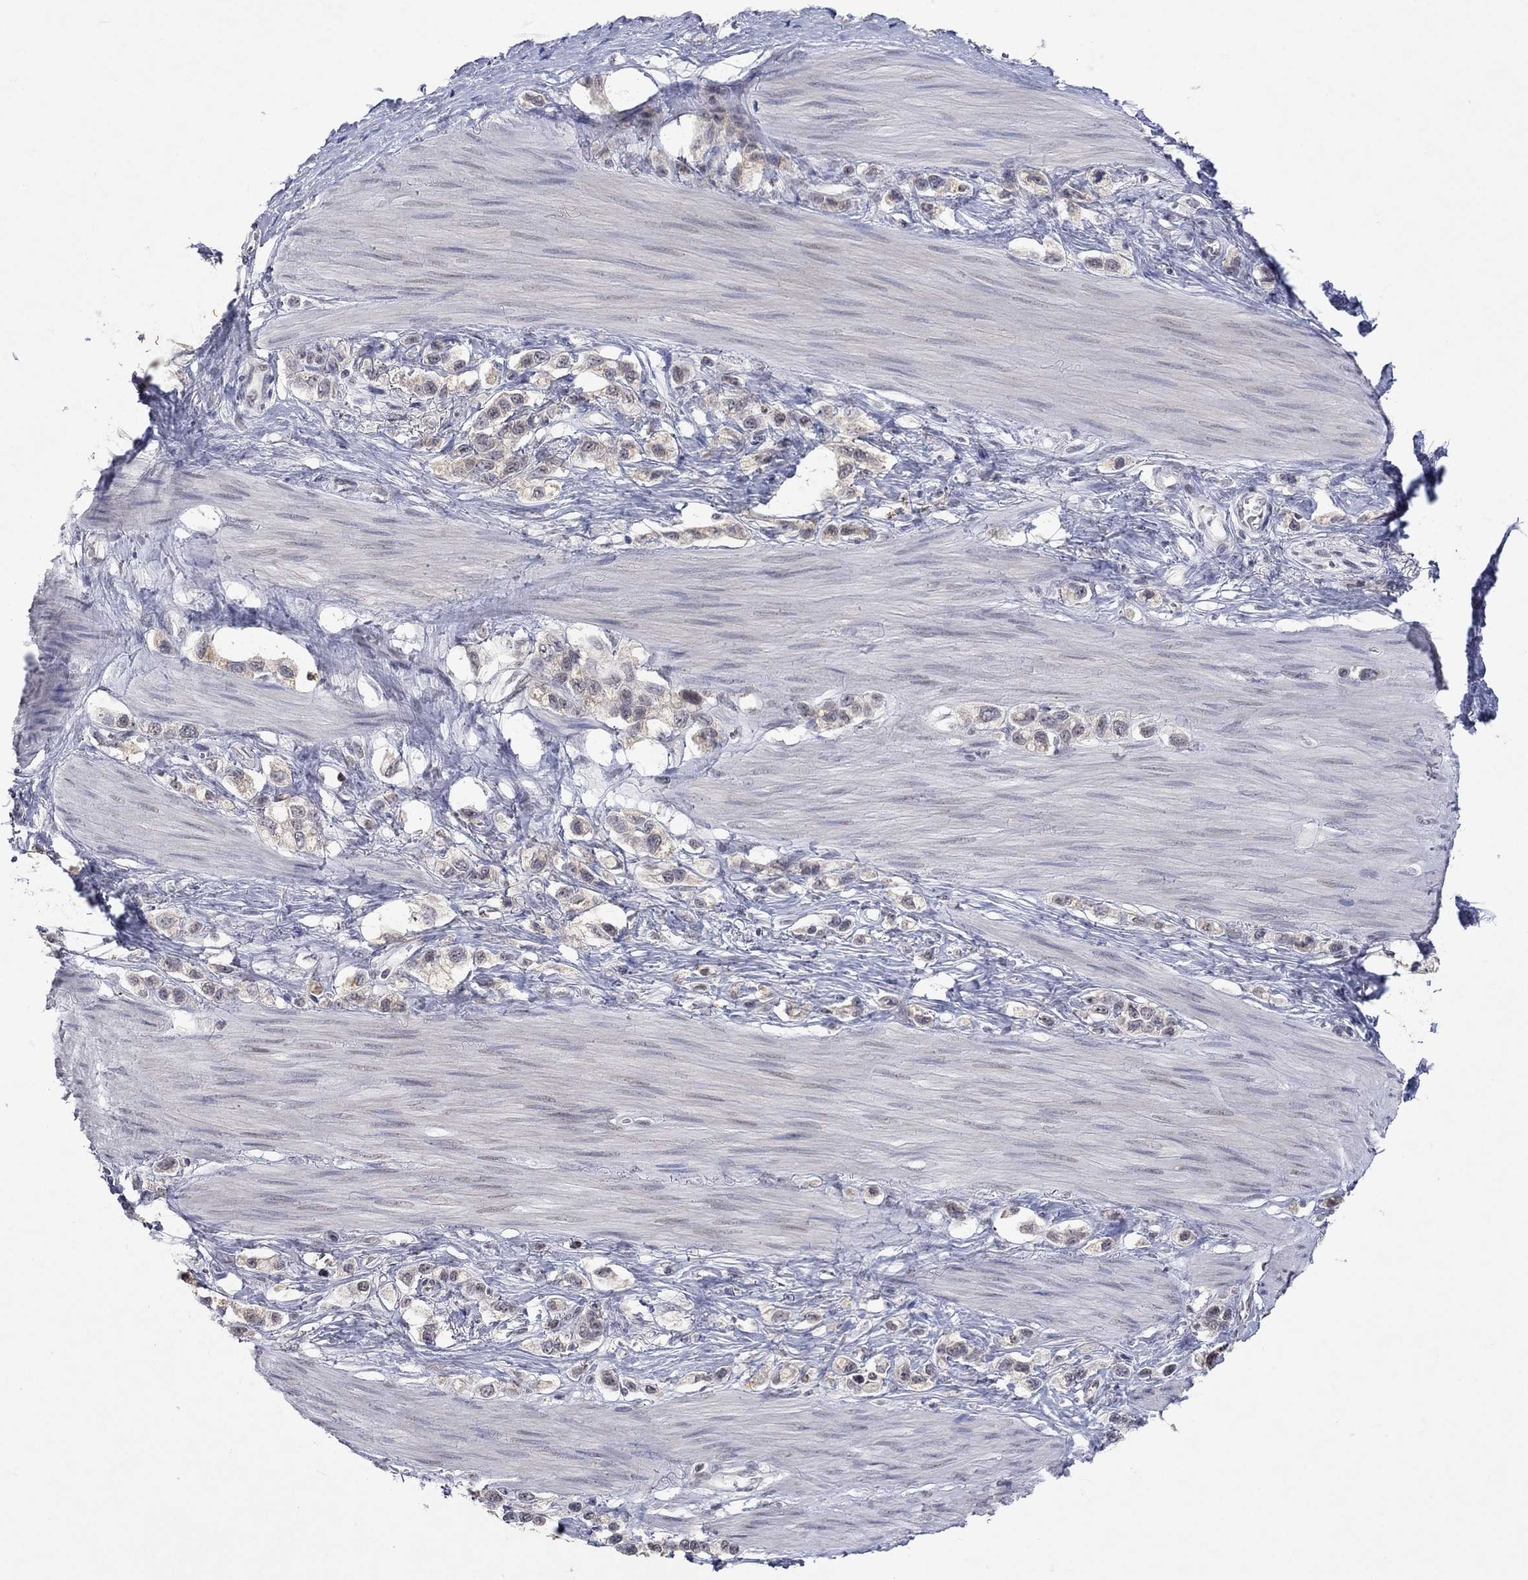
{"staining": {"intensity": "weak", "quantity": "<25%", "location": "cytoplasmic/membranous"}, "tissue": "stomach cancer", "cell_type": "Tumor cells", "image_type": "cancer", "snomed": [{"axis": "morphology", "description": "Normal tissue, NOS"}, {"axis": "morphology", "description": "Adenocarcinoma, NOS"}, {"axis": "morphology", "description": "Adenocarcinoma, High grade"}, {"axis": "topography", "description": "Stomach, upper"}, {"axis": "topography", "description": "Stomach"}], "caption": "High power microscopy histopathology image of an immunohistochemistry photomicrograph of high-grade adenocarcinoma (stomach), revealing no significant expression in tumor cells.", "gene": "TMEM143", "patient": {"sex": "female", "age": 65}}